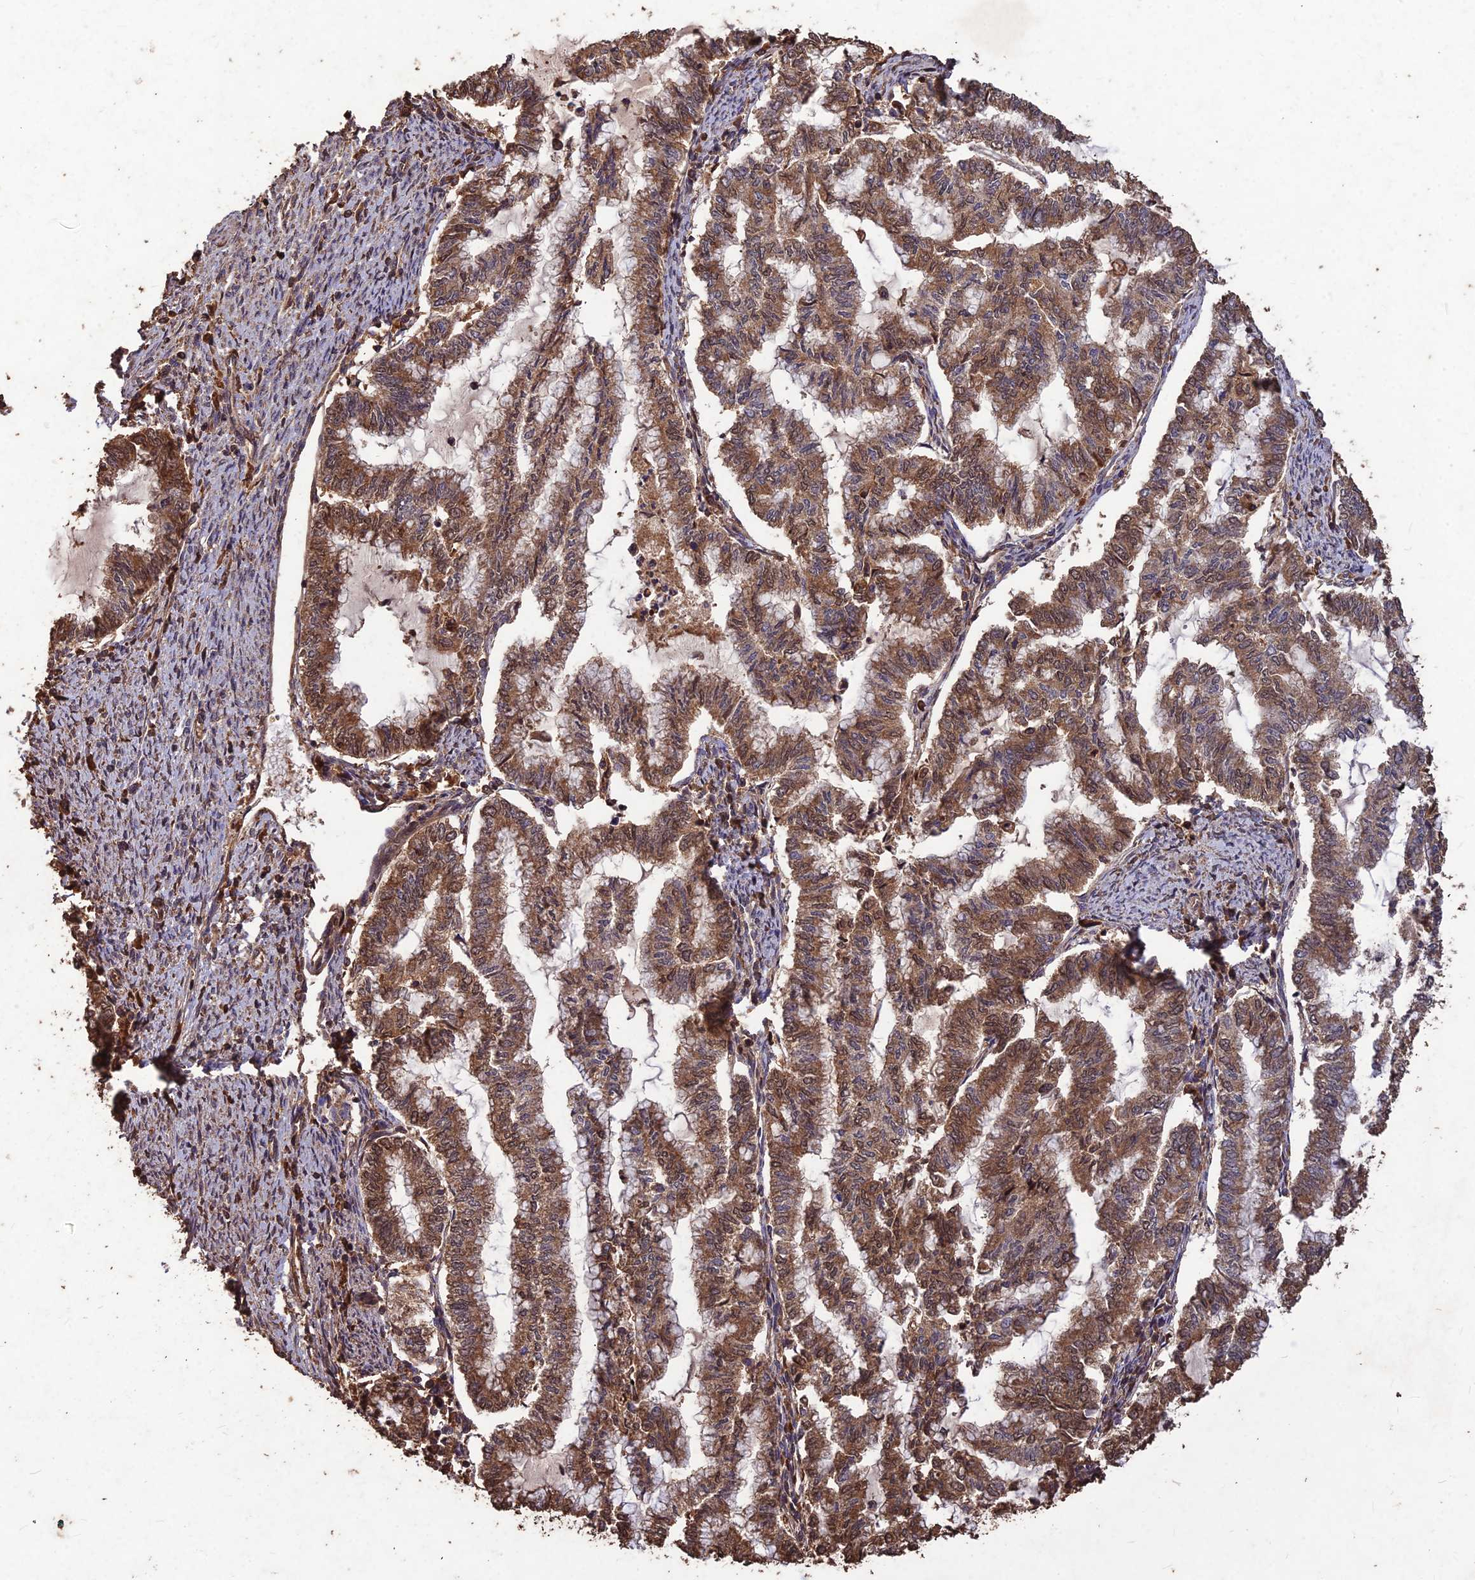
{"staining": {"intensity": "moderate", "quantity": ">75%", "location": "cytoplasmic/membranous"}, "tissue": "endometrial cancer", "cell_type": "Tumor cells", "image_type": "cancer", "snomed": [{"axis": "morphology", "description": "Adenocarcinoma, NOS"}, {"axis": "topography", "description": "Endometrium"}], "caption": "This photomicrograph demonstrates IHC staining of human endometrial adenocarcinoma, with medium moderate cytoplasmic/membranous expression in approximately >75% of tumor cells.", "gene": "SYMPK", "patient": {"sex": "female", "age": 79}}